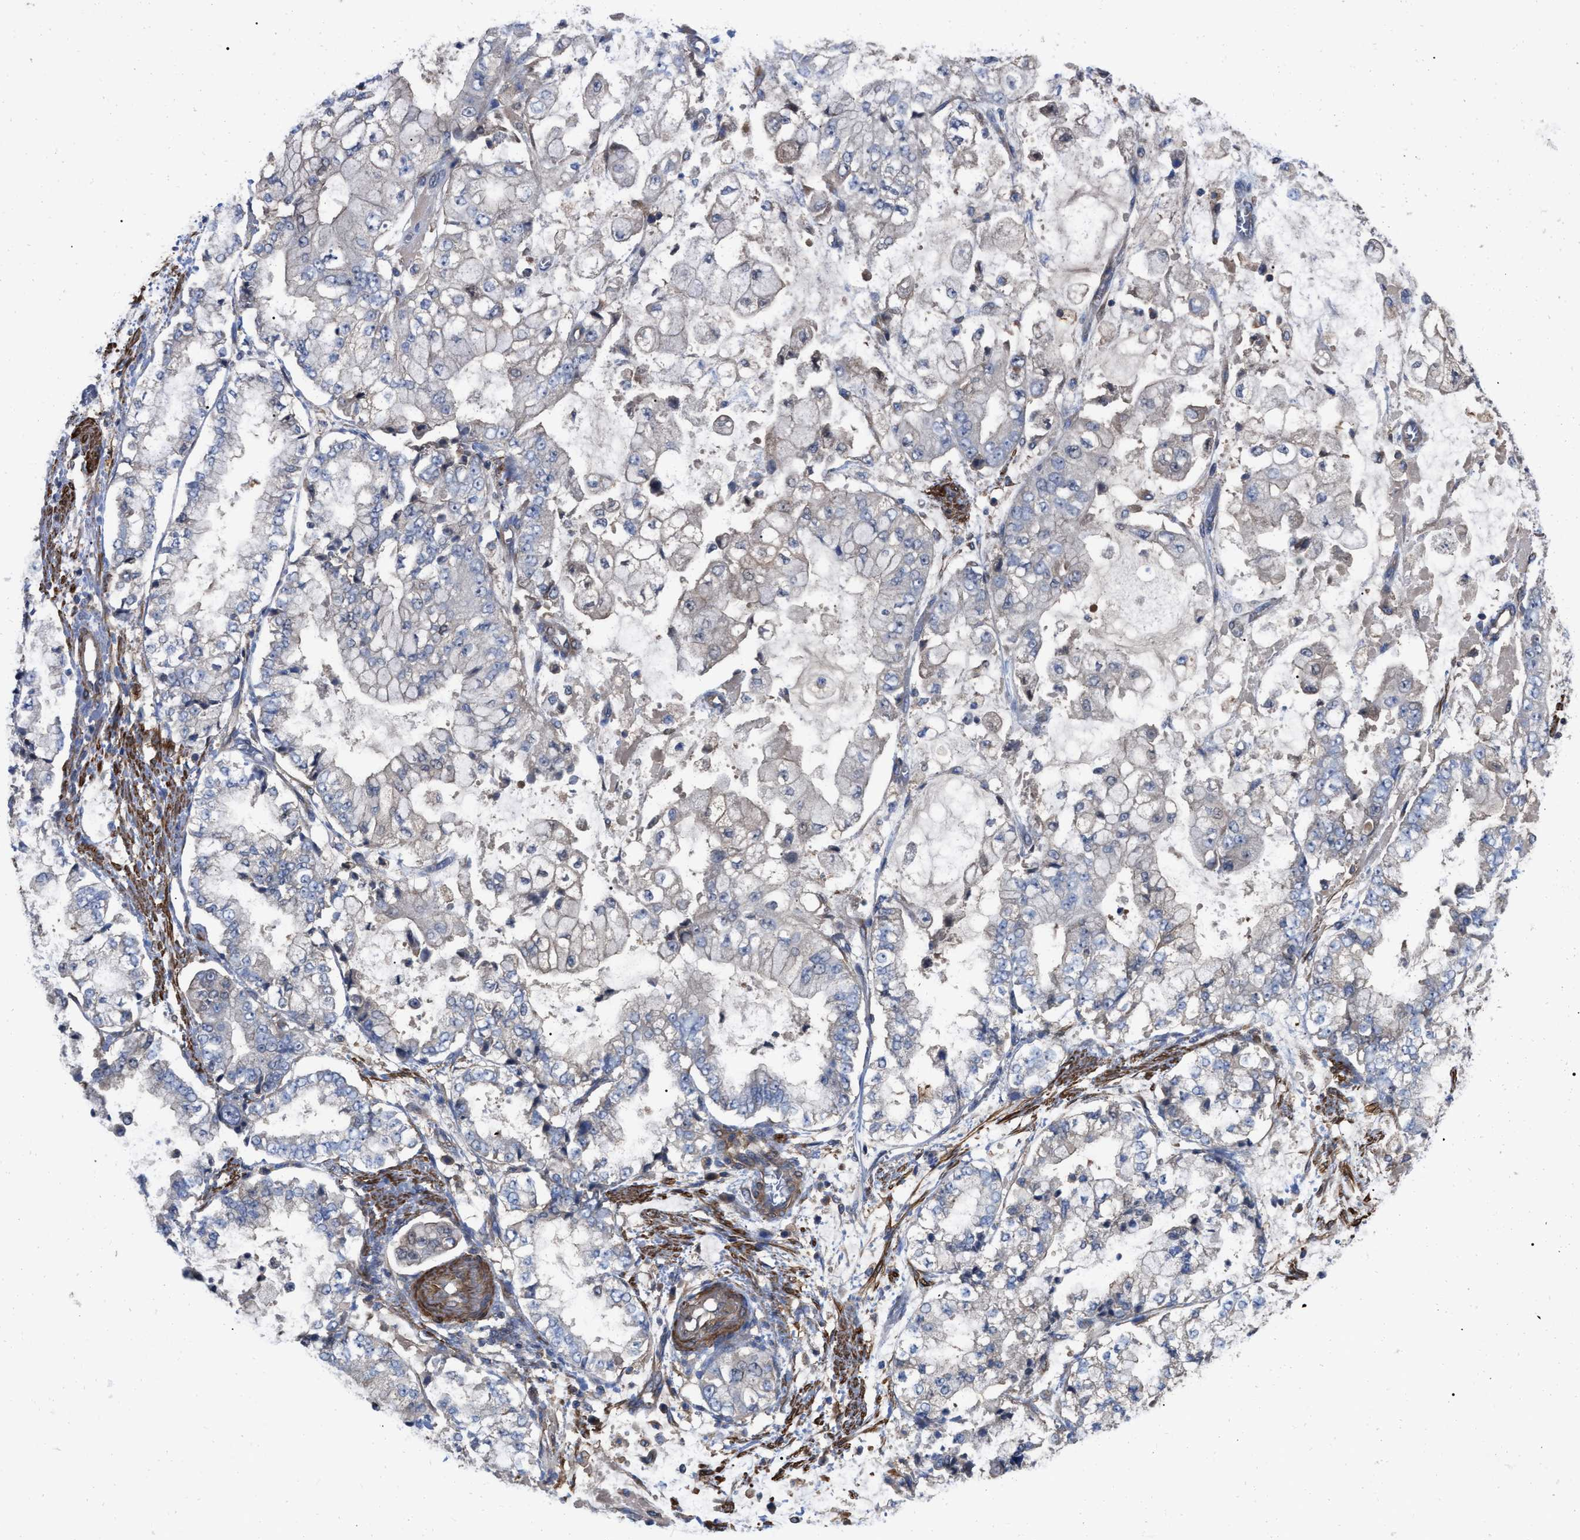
{"staining": {"intensity": "negative", "quantity": "none", "location": "none"}, "tissue": "stomach cancer", "cell_type": "Tumor cells", "image_type": "cancer", "snomed": [{"axis": "morphology", "description": "Adenocarcinoma, NOS"}, {"axis": "topography", "description": "Stomach"}], "caption": "This is a micrograph of immunohistochemistry (IHC) staining of stomach adenocarcinoma, which shows no staining in tumor cells. Nuclei are stained in blue.", "gene": "RABEP1", "patient": {"sex": "male", "age": 76}}